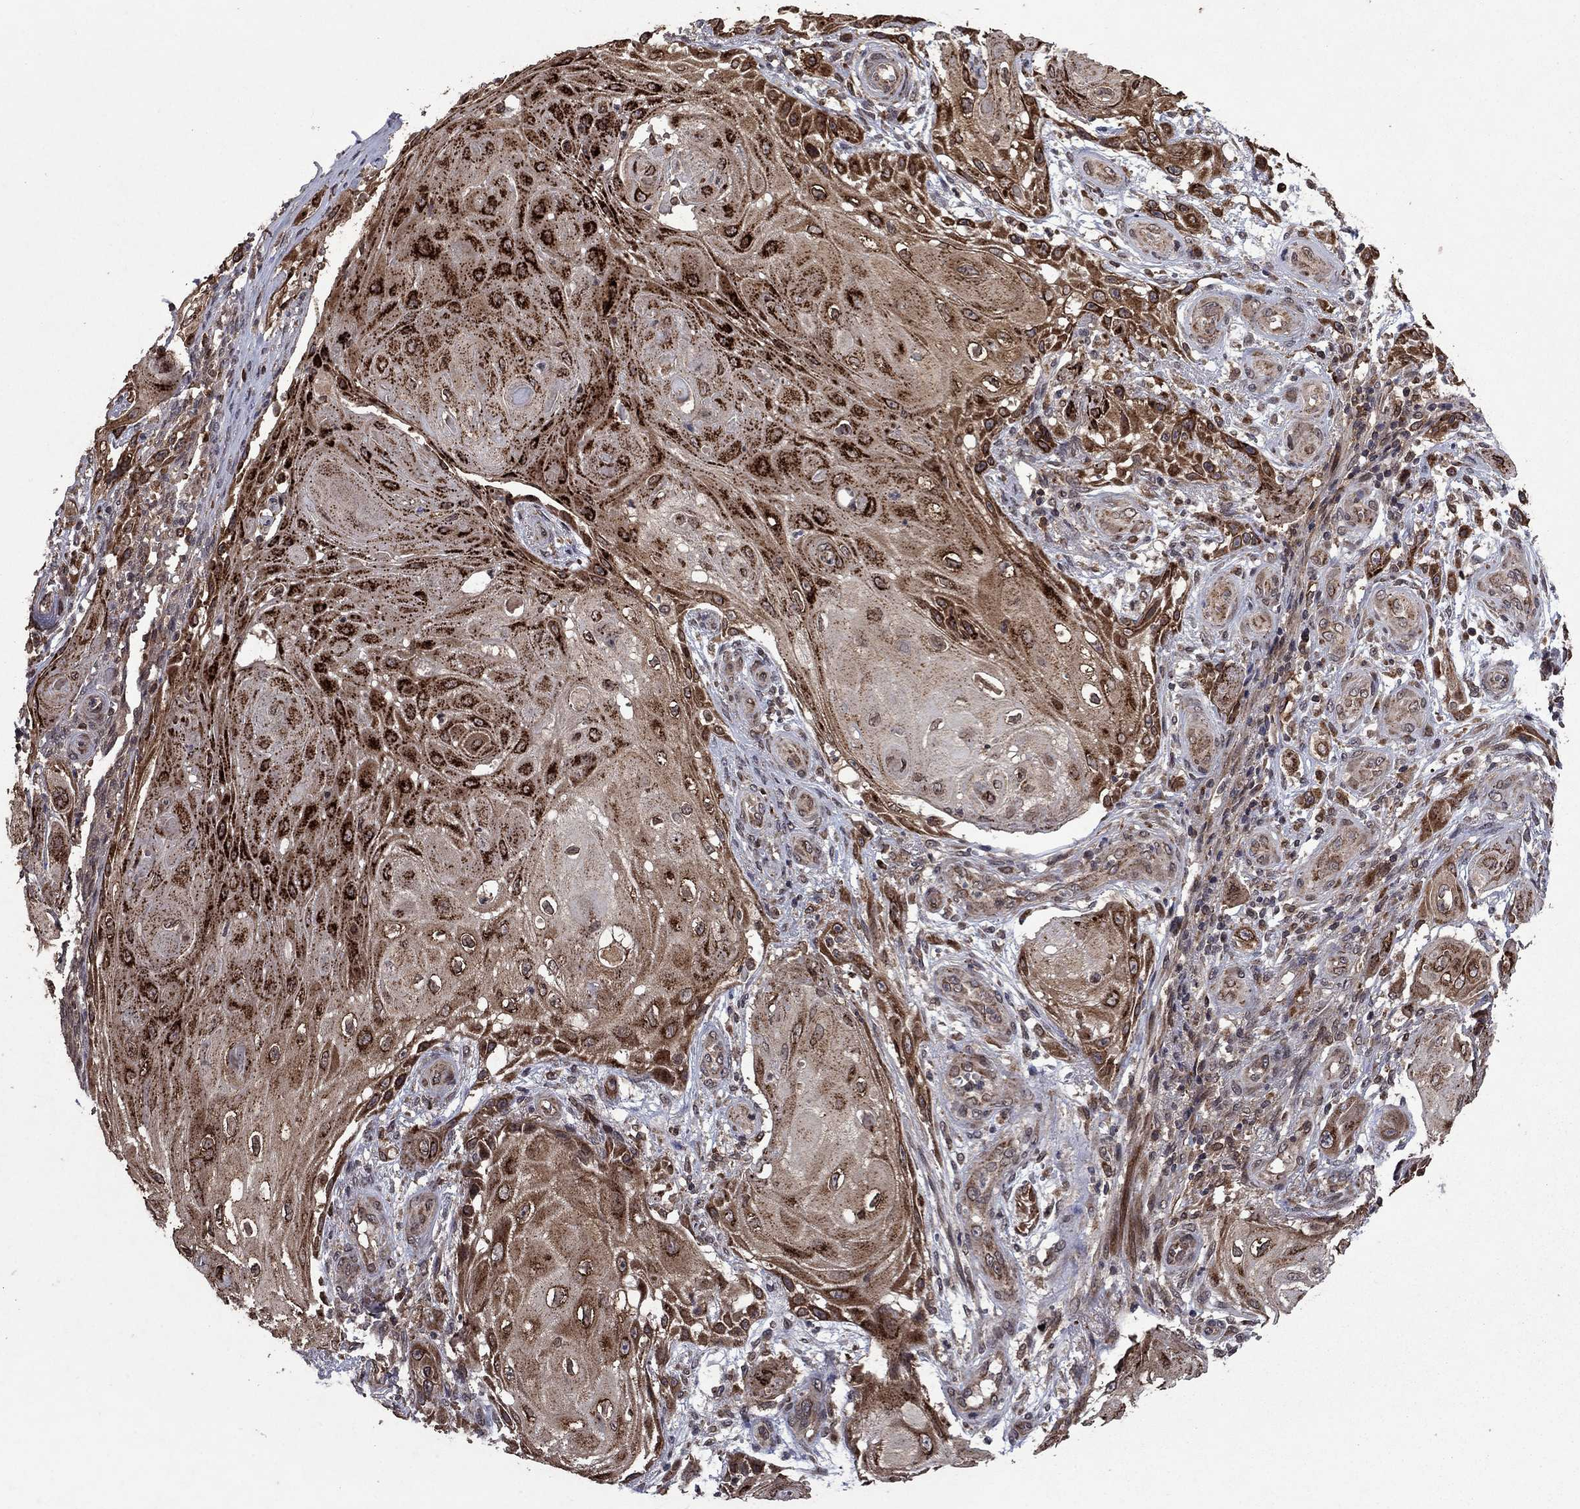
{"staining": {"intensity": "strong", "quantity": ">75%", "location": "cytoplasmic/membranous"}, "tissue": "skin cancer", "cell_type": "Tumor cells", "image_type": "cancer", "snomed": [{"axis": "morphology", "description": "Squamous cell carcinoma, NOS"}, {"axis": "topography", "description": "Skin"}], "caption": "Protein staining of squamous cell carcinoma (skin) tissue displays strong cytoplasmic/membranous staining in about >75% of tumor cells.", "gene": "DHRS1", "patient": {"sex": "male", "age": 62}}